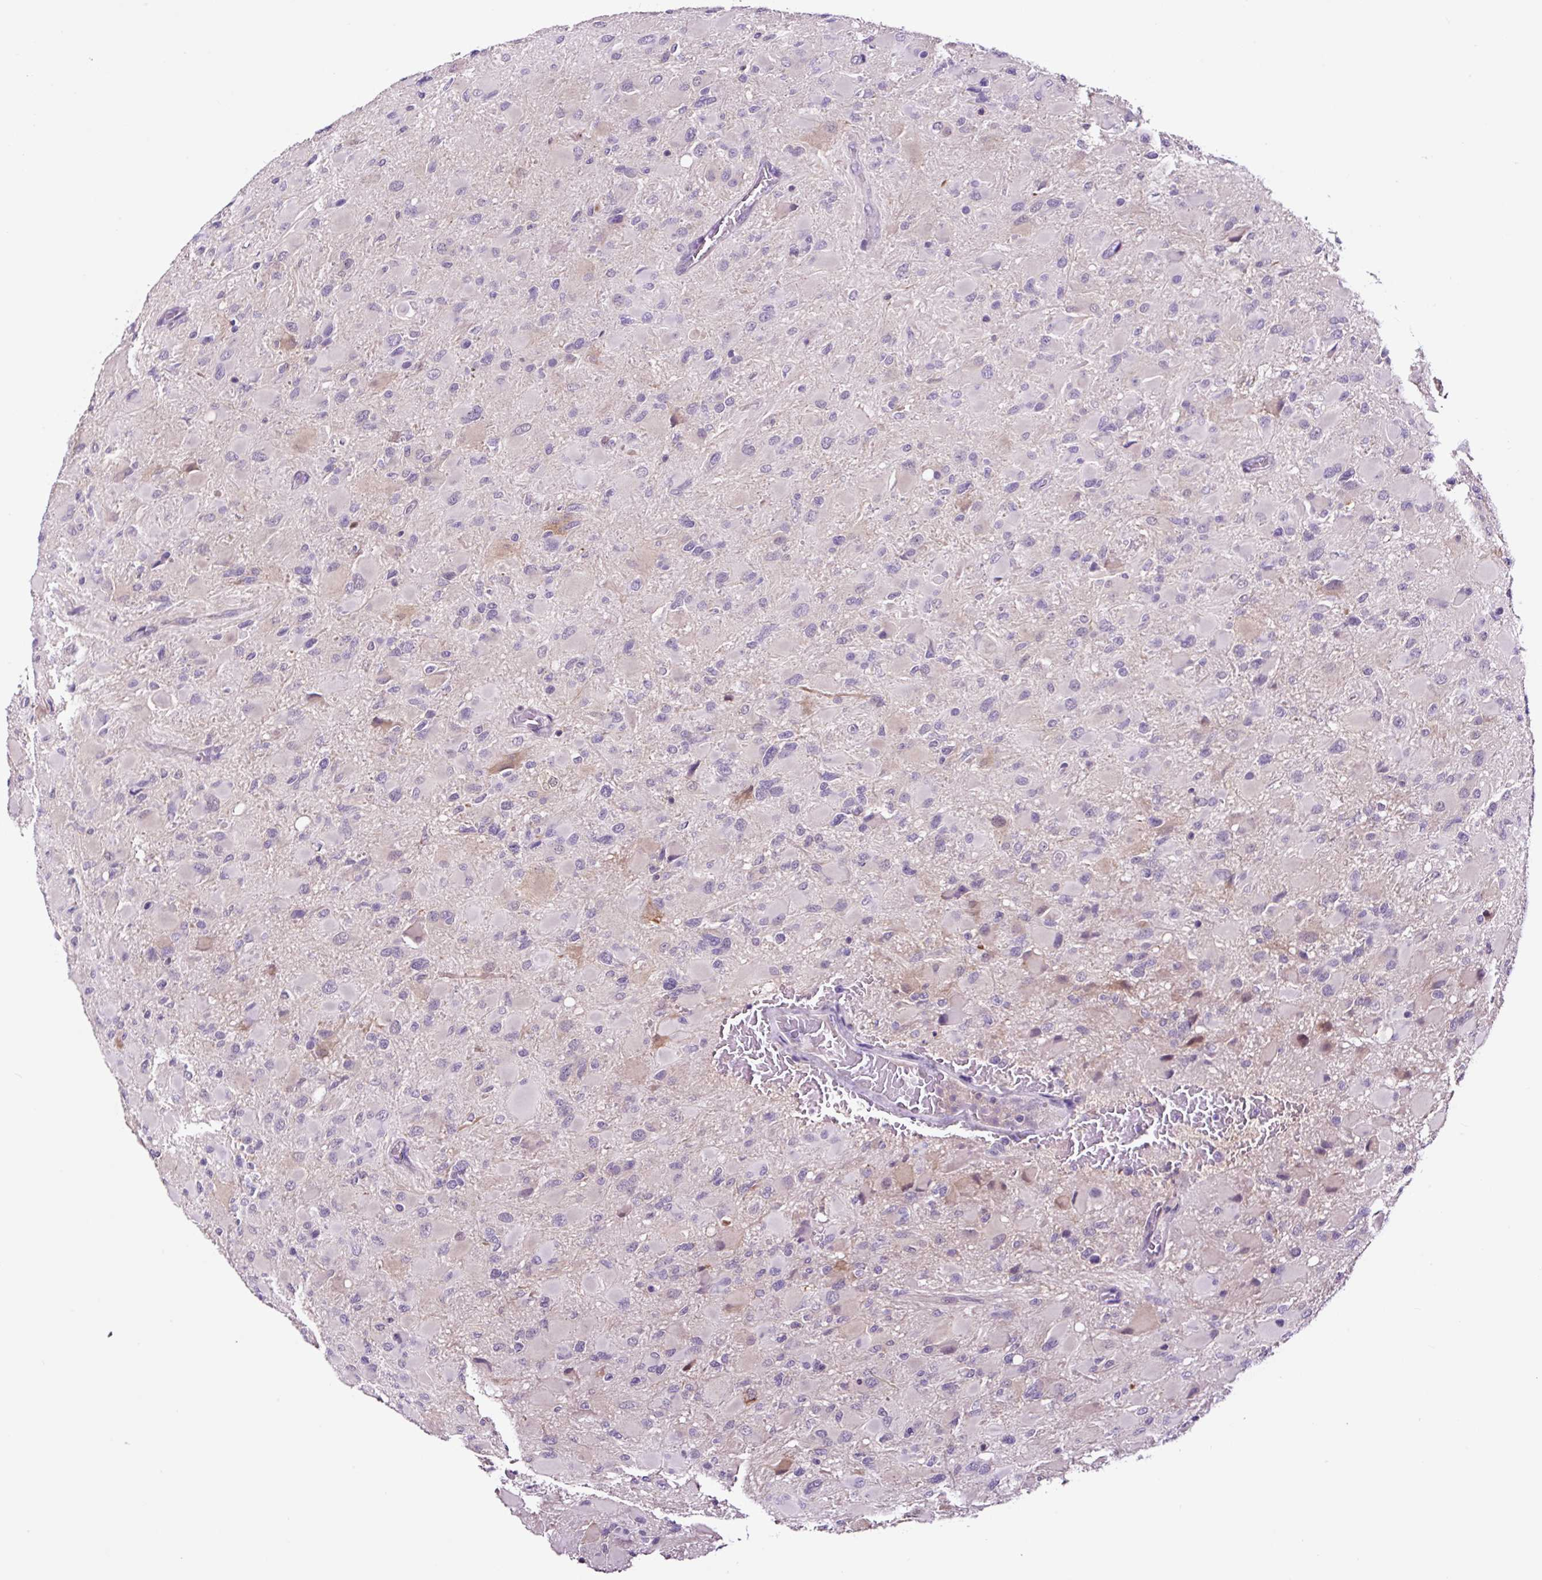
{"staining": {"intensity": "negative", "quantity": "none", "location": "none"}, "tissue": "glioma", "cell_type": "Tumor cells", "image_type": "cancer", "snomed": [{"axis": "morphology", "description": "Glioma, malignant, High grade"}, {"axis": "topography", "description": "Cerebral cortex"}], "caption": "Image shows no significant protein expression in tumor cells of glioma. Nuclei are stained in blue.", "gene": "TAFA3", "patient": {"sex": "female", "age": 36}}